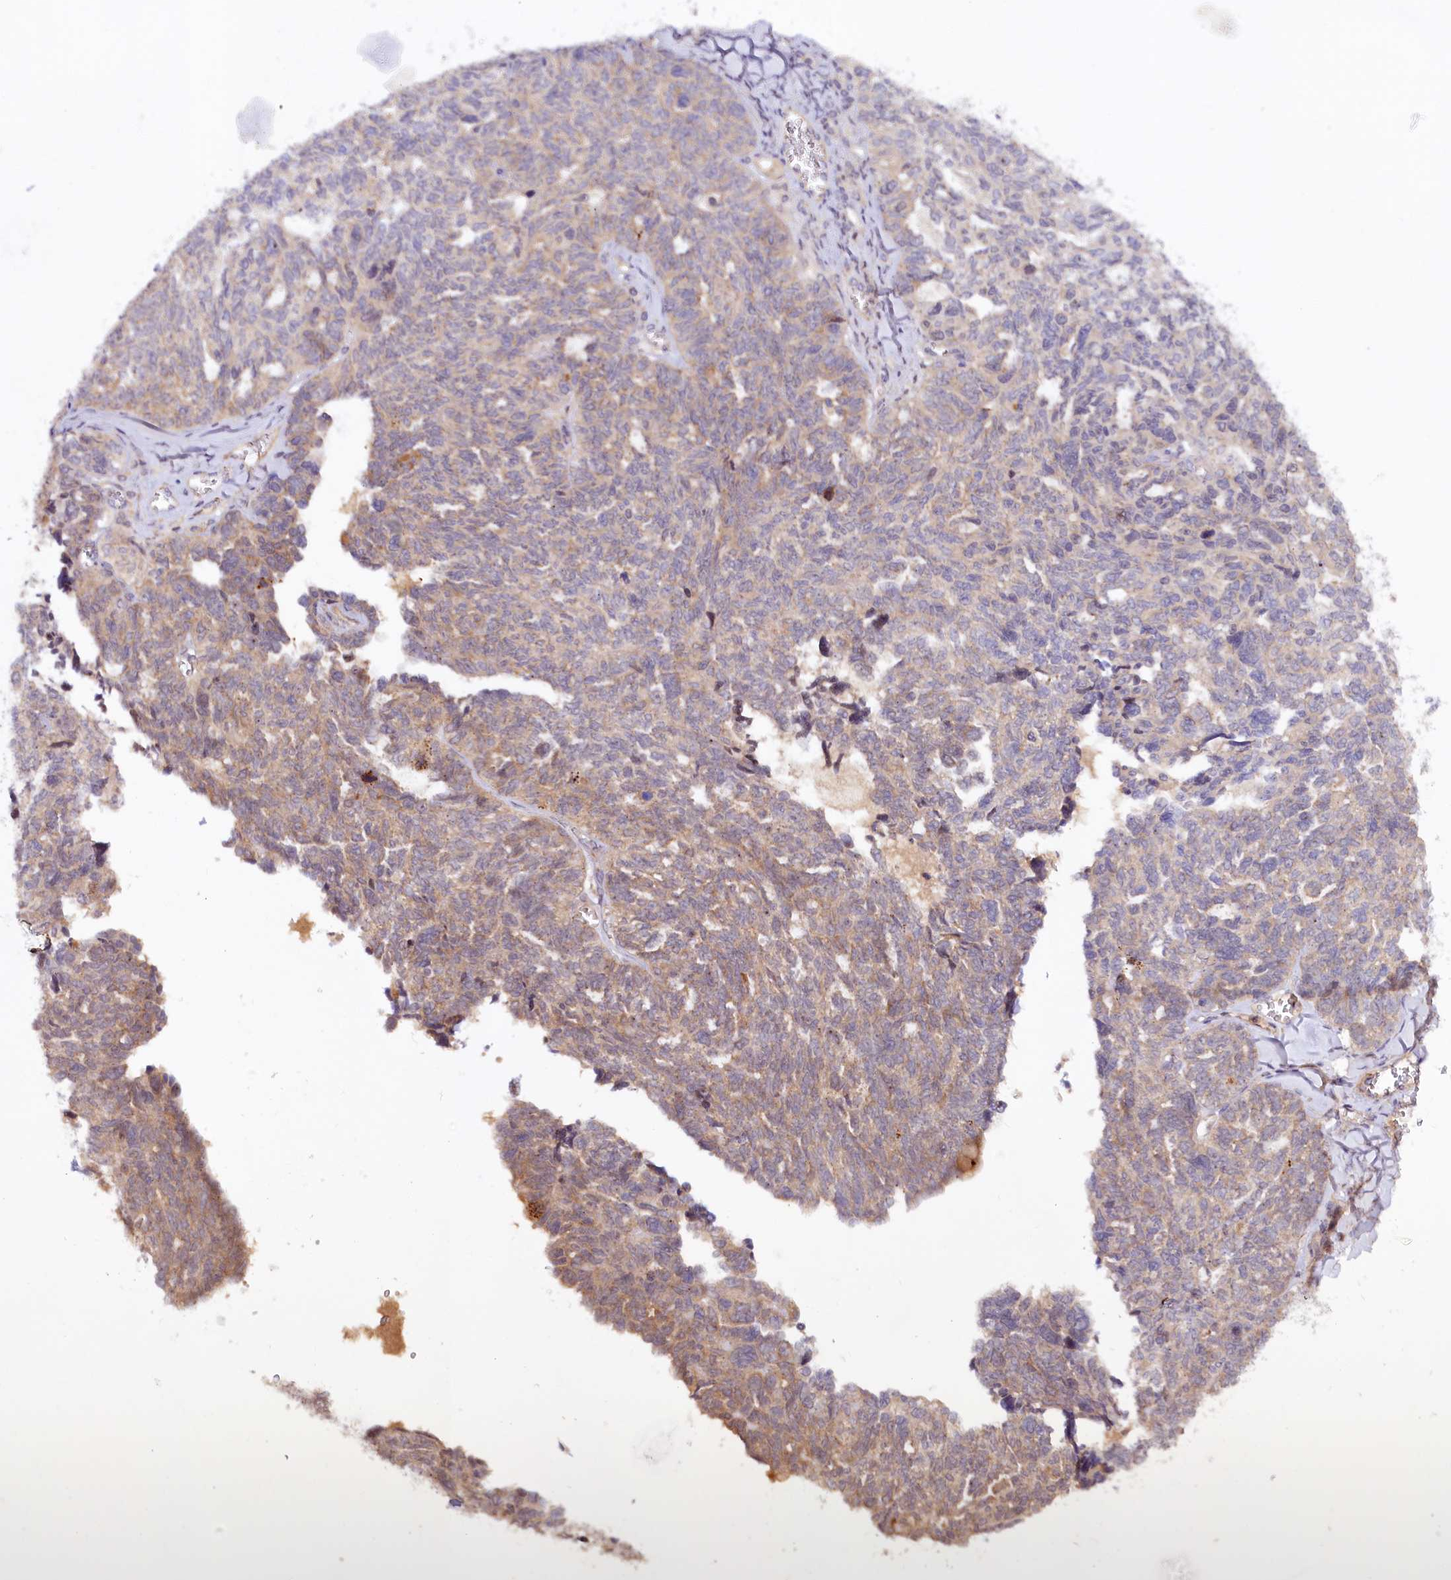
{"staining": {"intensity": "moderate", "quantity": "25%-75%", "location": "cytoplasmic/membranous"}, "tissue": "ovarian cancer", "cell_type": "Tumor cells", "image_type": "cancer", "snomed": [{"axis": "morphology", "description": "Cystadenocarcinoma, serous, NOS"}, {"axis": "topography", "description": "Ovary"}], "caption": "Immunohistochemical staining of human ovarian cancer demonstrates medium levels of moderate cytoplasmic/membranous staining in approximately 25%-75% of tumor cells.", "gene": "NEDD1", "patient": {"sex": "female", "age": 79}}